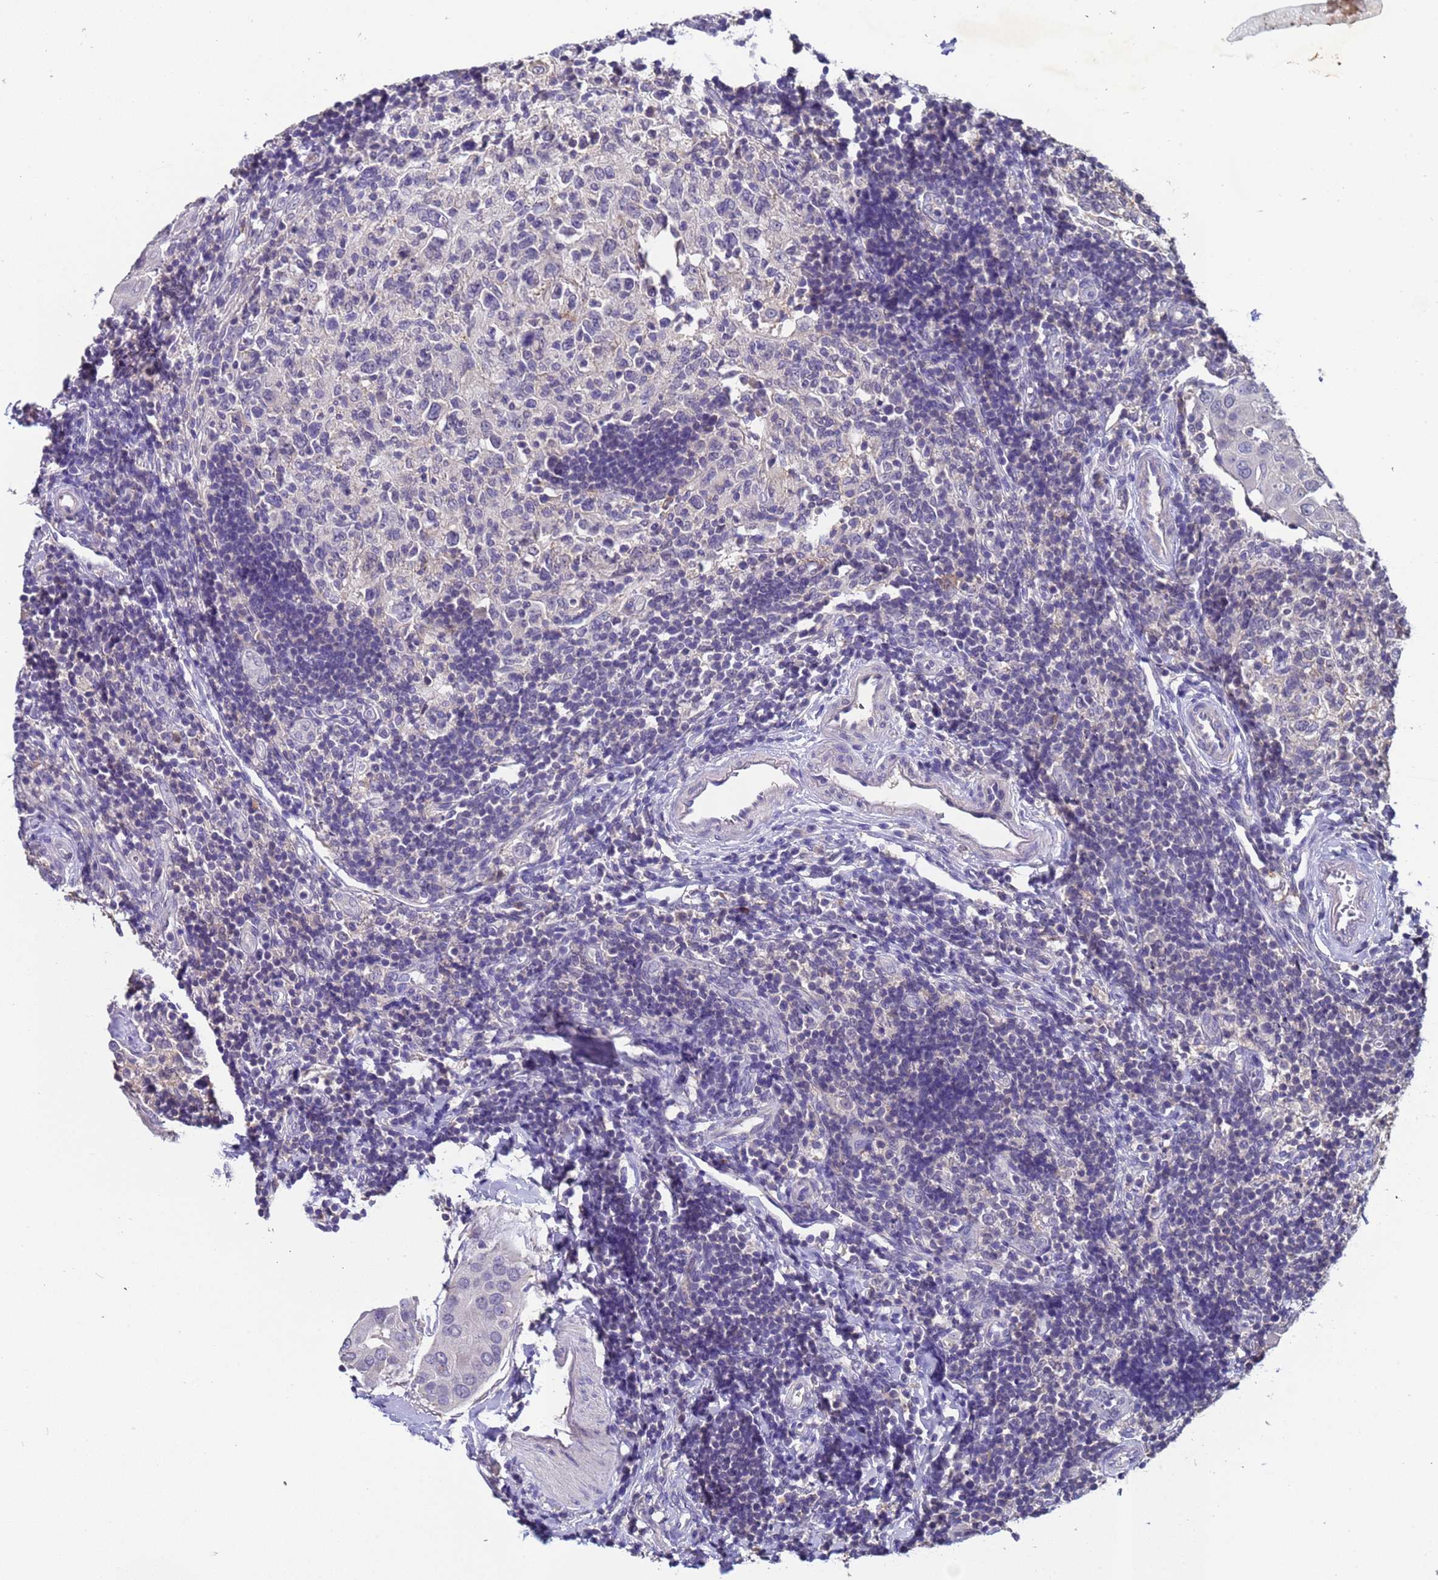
{"staining": {"intensity": "negative", "quantity": "none", "location": "none"}, "tissue": "thyroid cancer", "cell_type": "Tumor cells", "image_type": "cancer", "snomed": [{"axis": "morphology", "description": "Papillary adenocarcinoma, NOS"}, {"axis": "topography", "description": "Thyroid gland"}], "caption": "Immunohistochemistry (IHC) image of neoplastic tissue: human thyroid papillary adenocarcinoma stained with DAB shows no significant protein staining in tumor cells.", "gene": "ZNF248", "patient": {"sex": "male", "age": 33}}